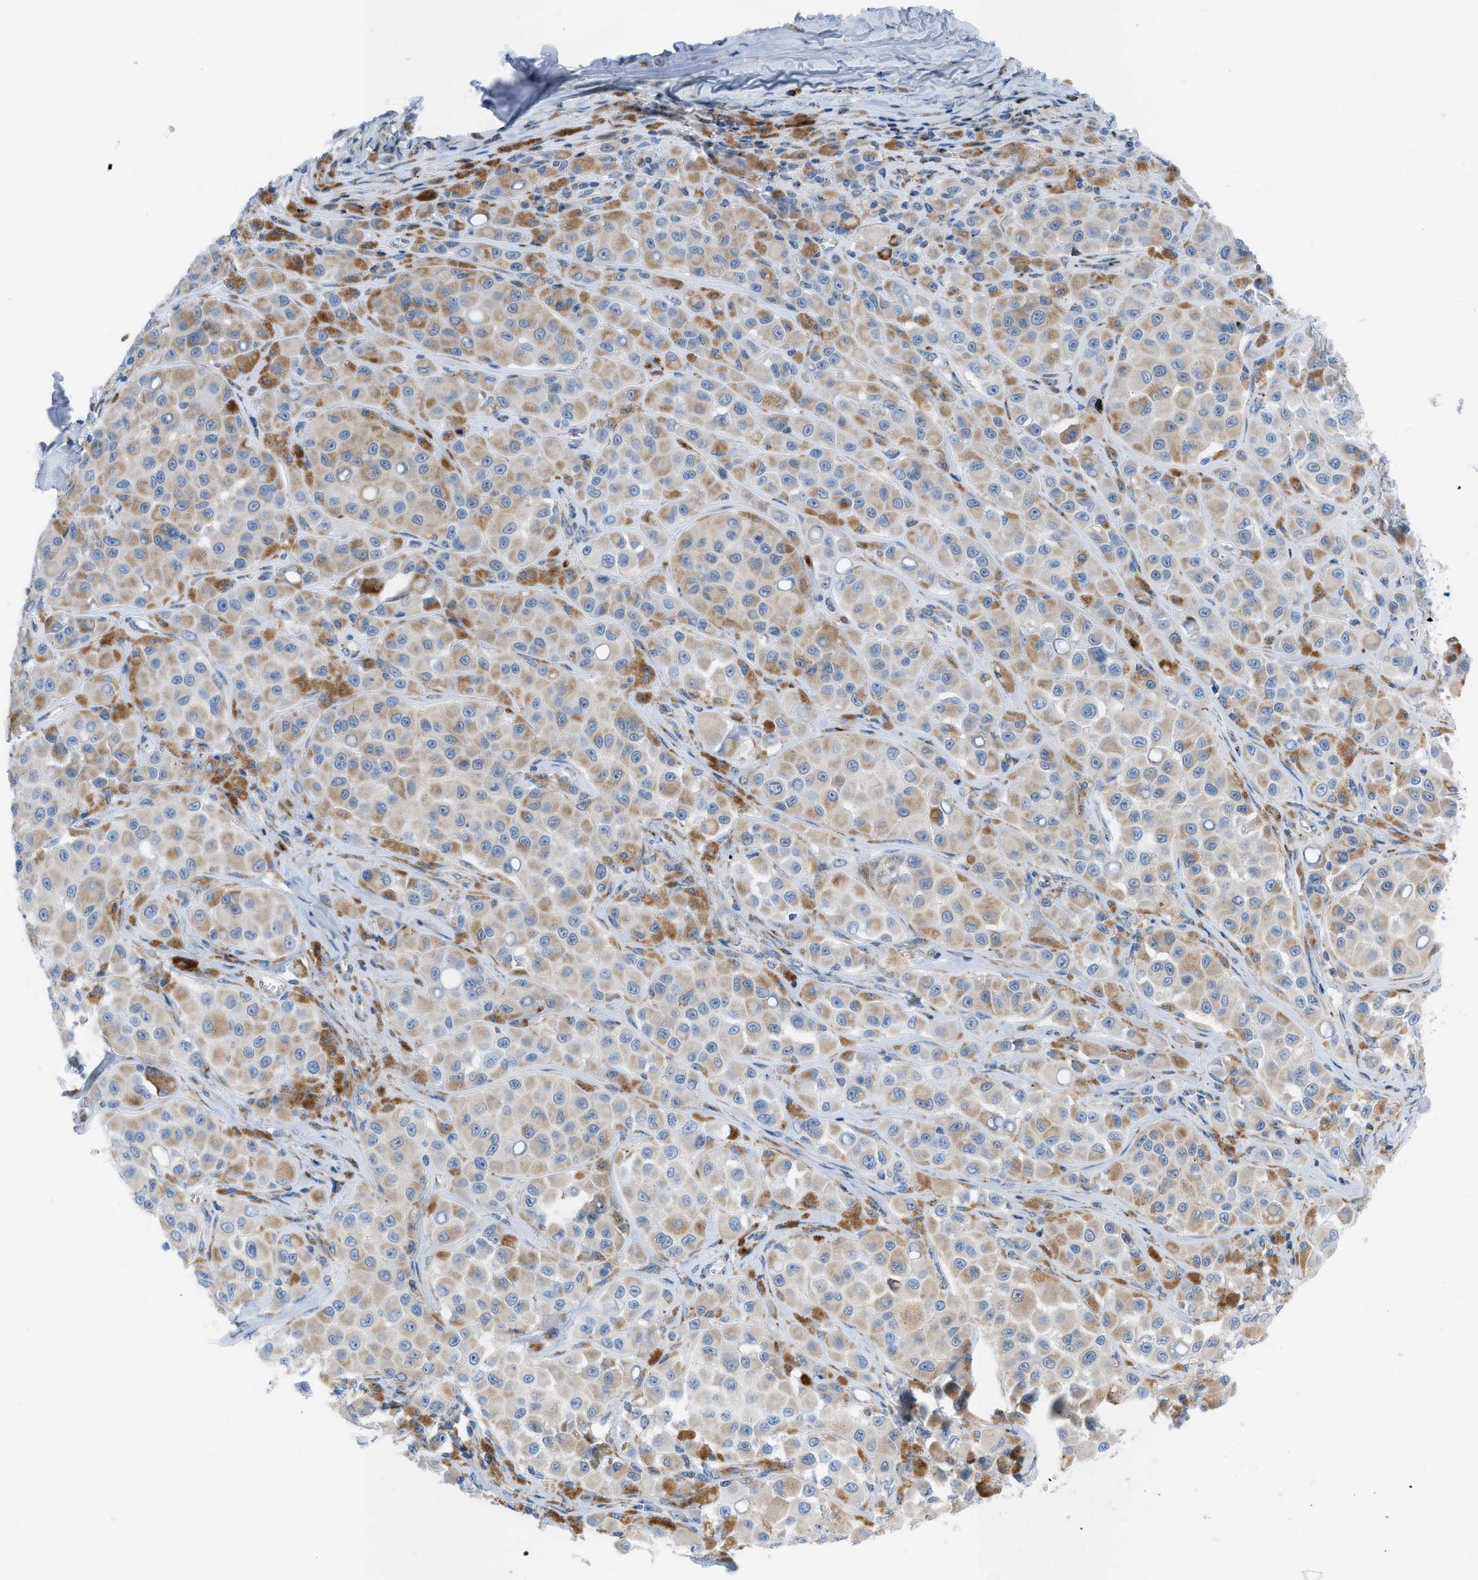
{"staining": {"intensity": "weak", "quantity": ">75%", "location": "cytoplasmic/membranous"}, "tissue": "melanoma", "cell_type": "Tumor cells", "image_type": "cancer", "snomed": [{"axis": "morphology", "description": "Malignant melanoma, NOS"}, {"axis": "topography", "description": "Skin"}], "caption": "This is an image of immunohistochemistry (IHC) staining of melanoma, which shows weak positivity in the cytoplasmic/membranous of tumor cells.", "gene": "RBBP9", "patient": {"sex": "male", "age": 84}}